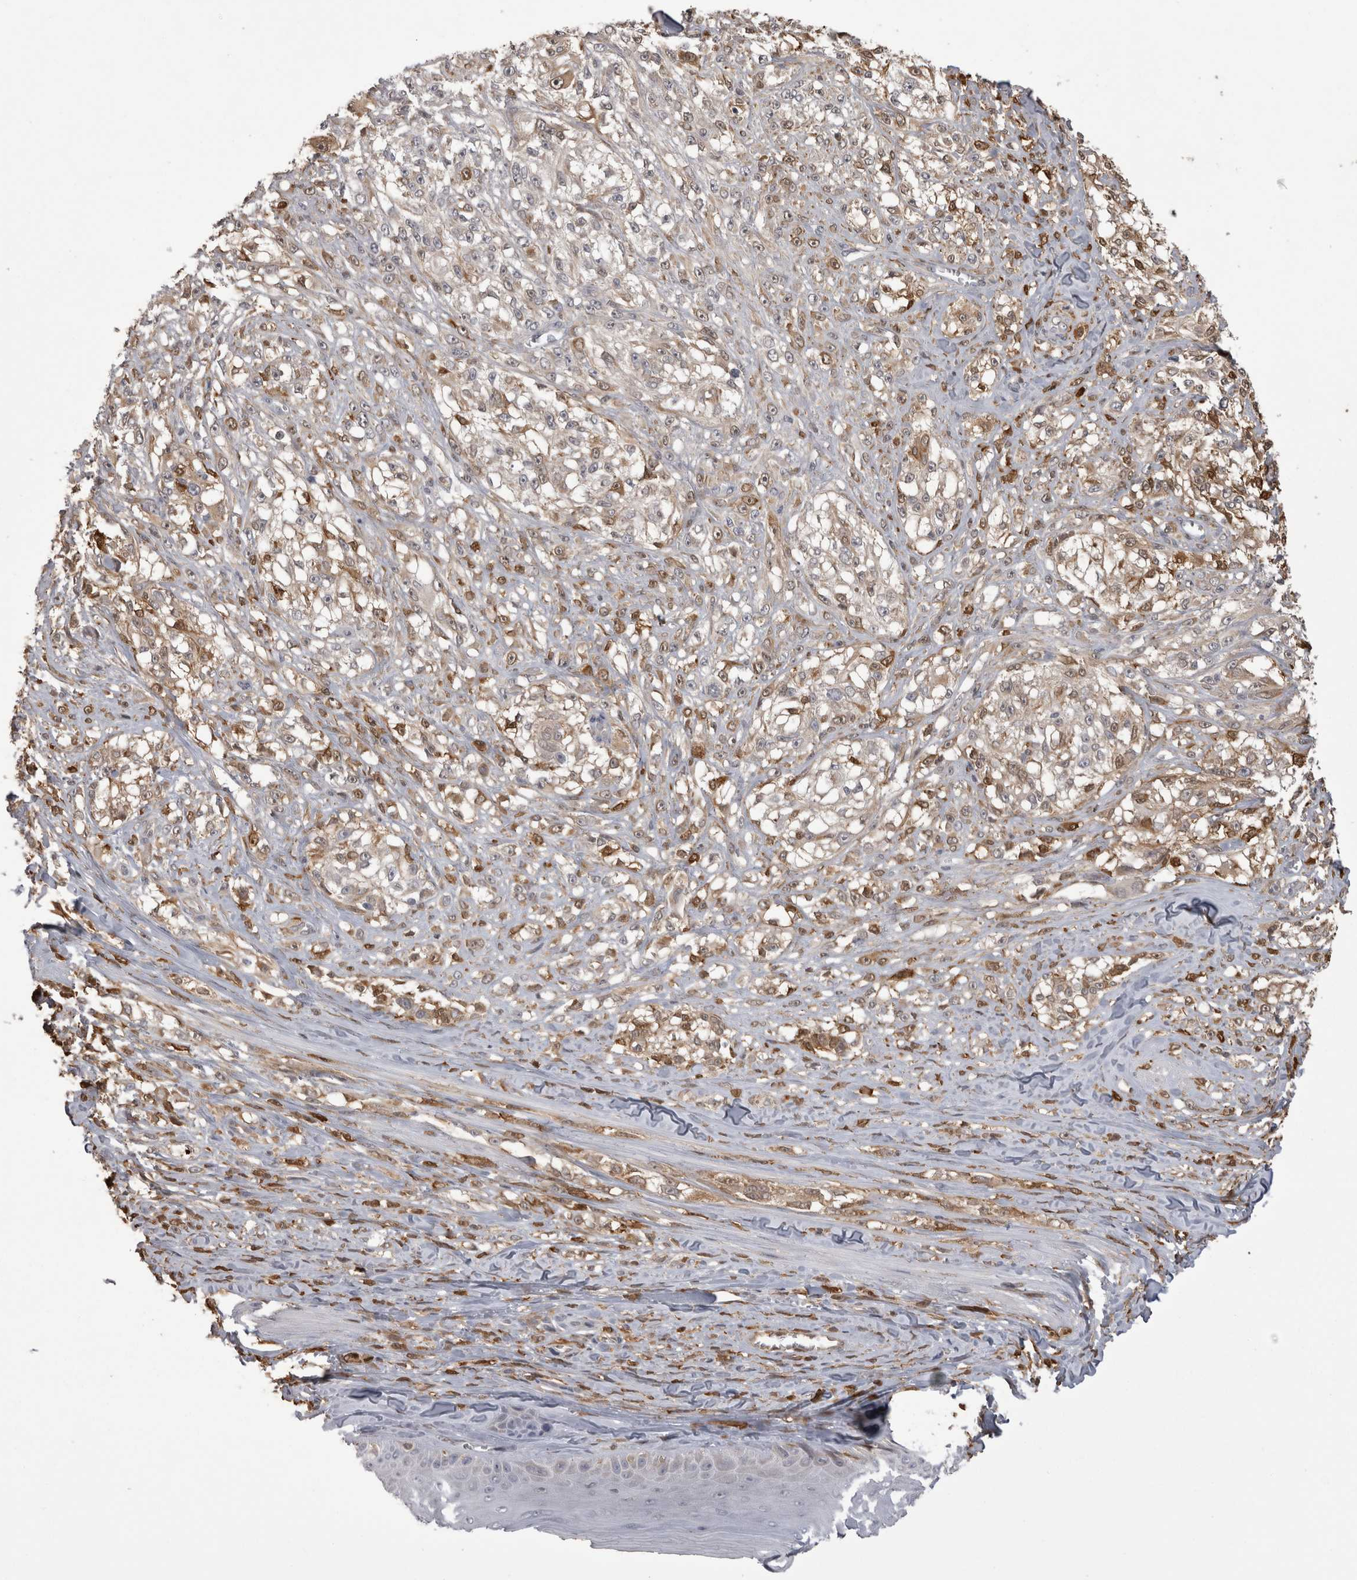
{"staining": {"intensity": "weak", "quantity": "<25%", "location": "cytoplasmic/membranous,nuclear"}, "tissue": "melanoma", "cell_type": "Tumor cells", "image_type": "cancer", "snomed": [{"axis": "morphology", "description": "Malignant melanoma, NOS"}, {"axis": "topography", "description": "Skin of head"}], "caption": "Immunohistochemistry of human melanoma demonstrates no positivity in tumor cells. Brightfield microscopy of immunohistochemistry (IHC) stained with DAB (brown) and hematoxylin (blue), captured at high magnification.", "gene": "CHIC2", "patient": {"sex": "male", "age": 83}}